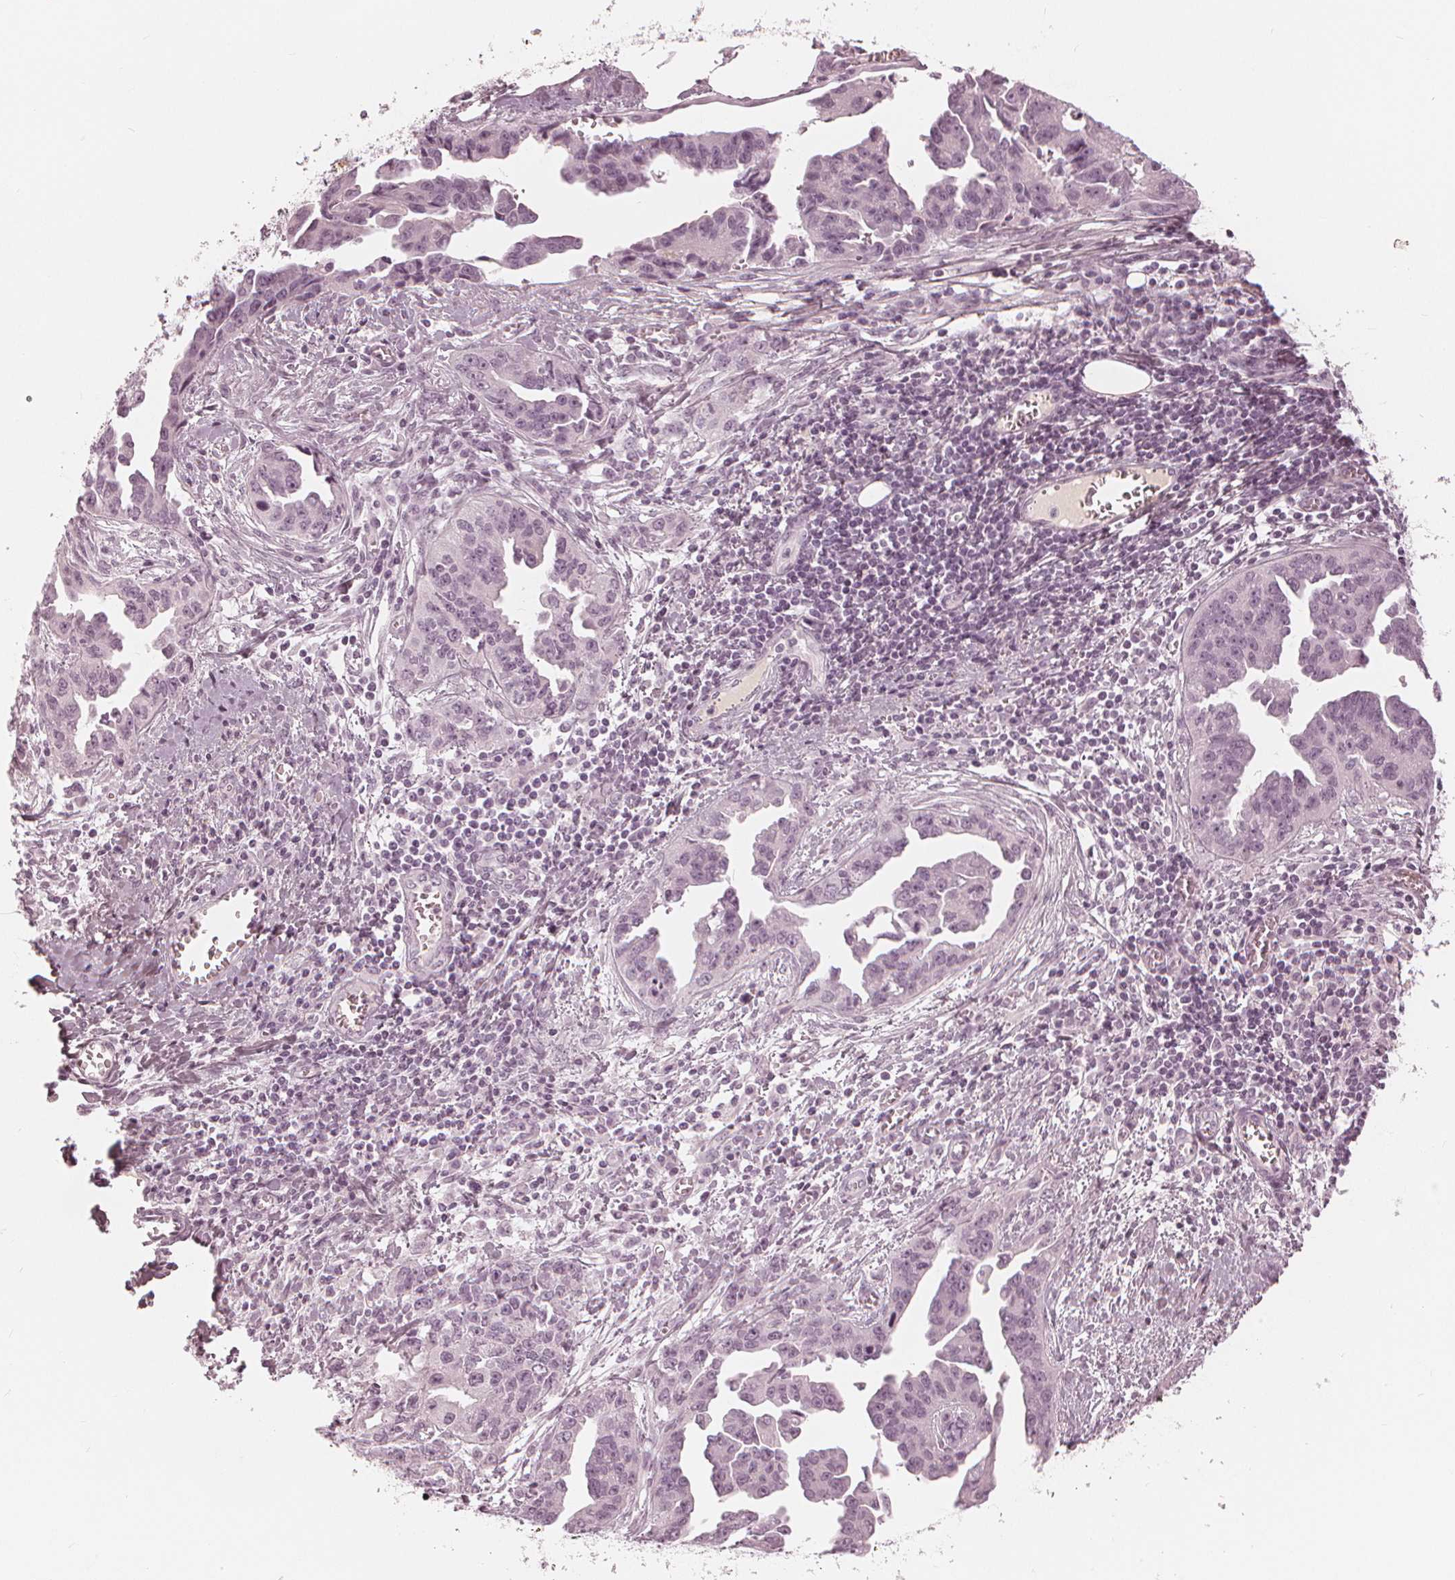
{"staining": {"intensity": "negative", "quantity": "none", "location": "none"}, "tissue": "ovarian cancer", "cell_type": "Tumor cells", "image_type": "cancer", "snomed": [{"axis": "morphology", "description": "Cystadenocarcinoma, serous, NOS"}, {"axis": "topography", "description": "Ovary"}], "caption": "This photomicrograph is of ovarian cancer (serous cystadenocarcinoma) stained with immunohistochemistry (IHC) to label a protein in brown with the nuclei are counter-stained blue. There is no positivity in tumor cells.", "gene": "PAEP", "patient": {"sex": "female", "age": 75}}